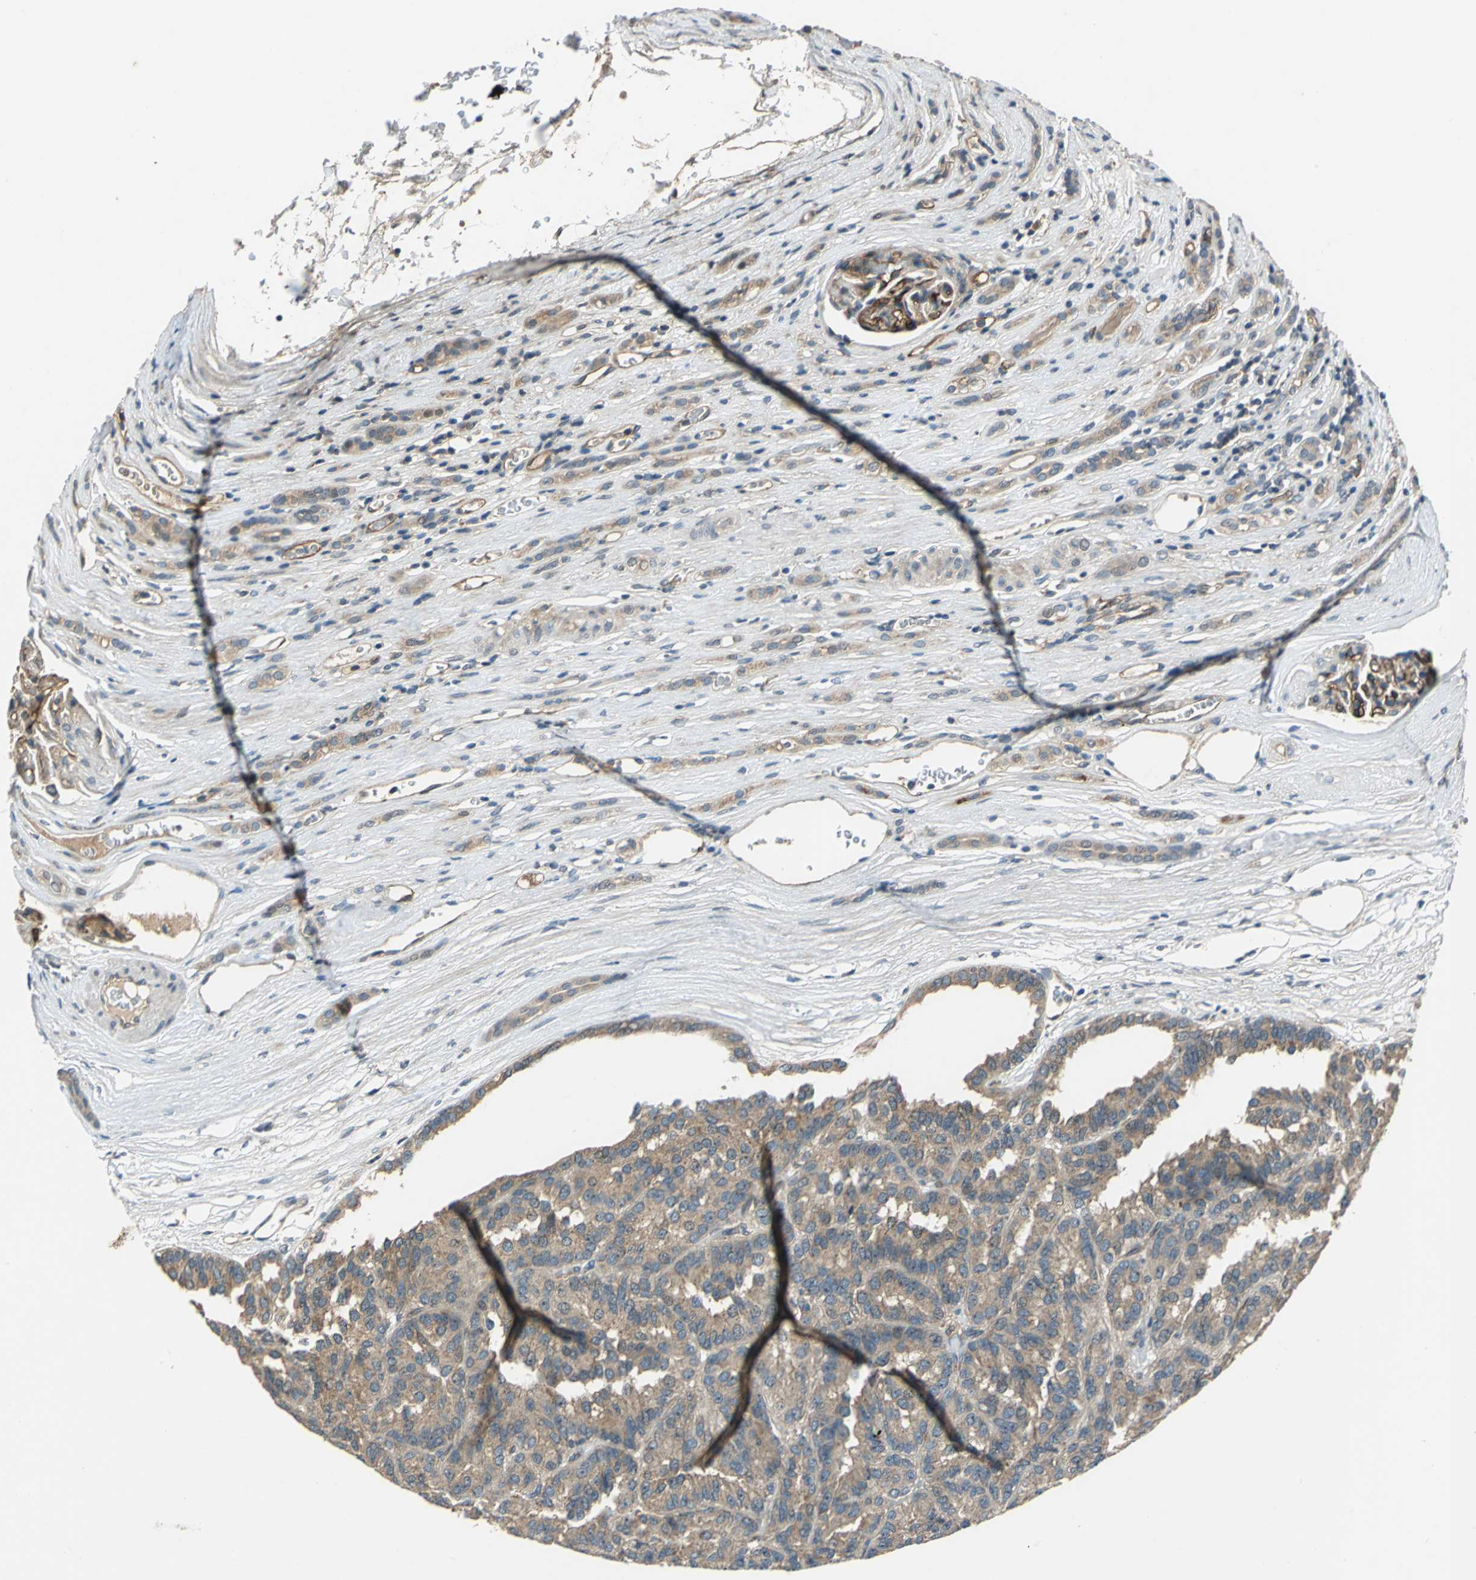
{"staining": {"intensity": "moderate", "quantity": ">75%", "location": "cytoplasmic/membranous"}, "tissue": "renal cancer", "cell_type": "Tumor cells", "image_type": "cancer", "snomed": [{"axis": "morphology", "description": "Adenocarcinoma, NOS"}, {"axis": "topography", "description": "Kidney"}], "caption": "A high-resolution image shows IHC staining of renal adenocarcinoma, which shows moderate cytoplasmic/membranous staining in approximately >75% of tumor cells.", "gene": "EMCN", "patient": {"sex": "male", "age": 46}}